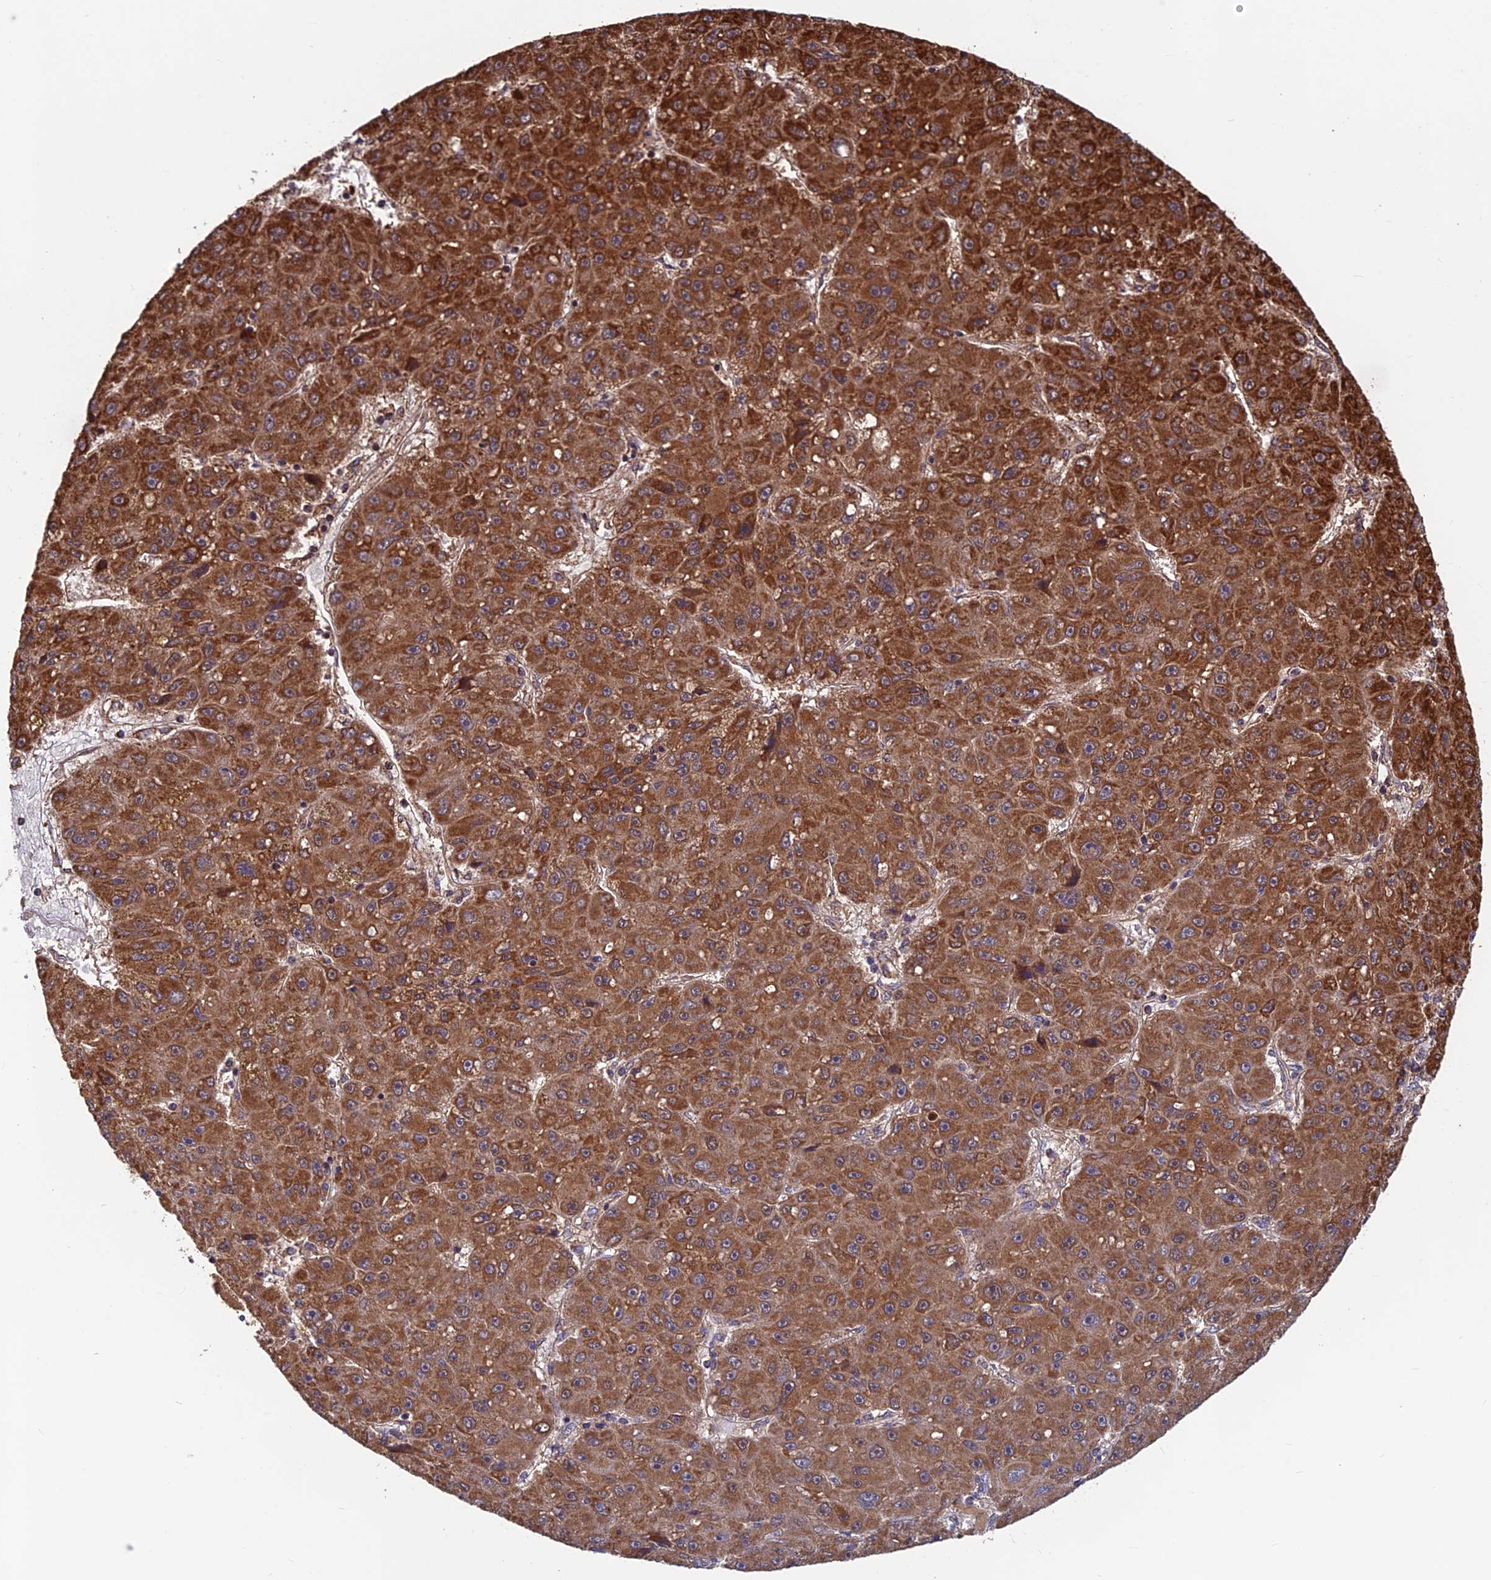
{"staining": {"intensity": "strong", "quantity": ">75%", "location": "cytoplasmic/membranous"}, "tissue": "liver cancer", "cell_type": "Tumor cells", "image_type": "cancer", "snomed": [{"axis": "morphology", "description": "Carcinoma, Hepatocellular, NOS"}, {"axis": "topography", "description": "Liver"}], "caption": "Liver cancer (hepatocellular carcinoma) stained with immunohistochemistry (IHC) displays strong cytoplasmic/membranous staining in about >75% of tumor cells.", "gene": "CCDC15", "patient": {"sex": "male", "age": 67}}